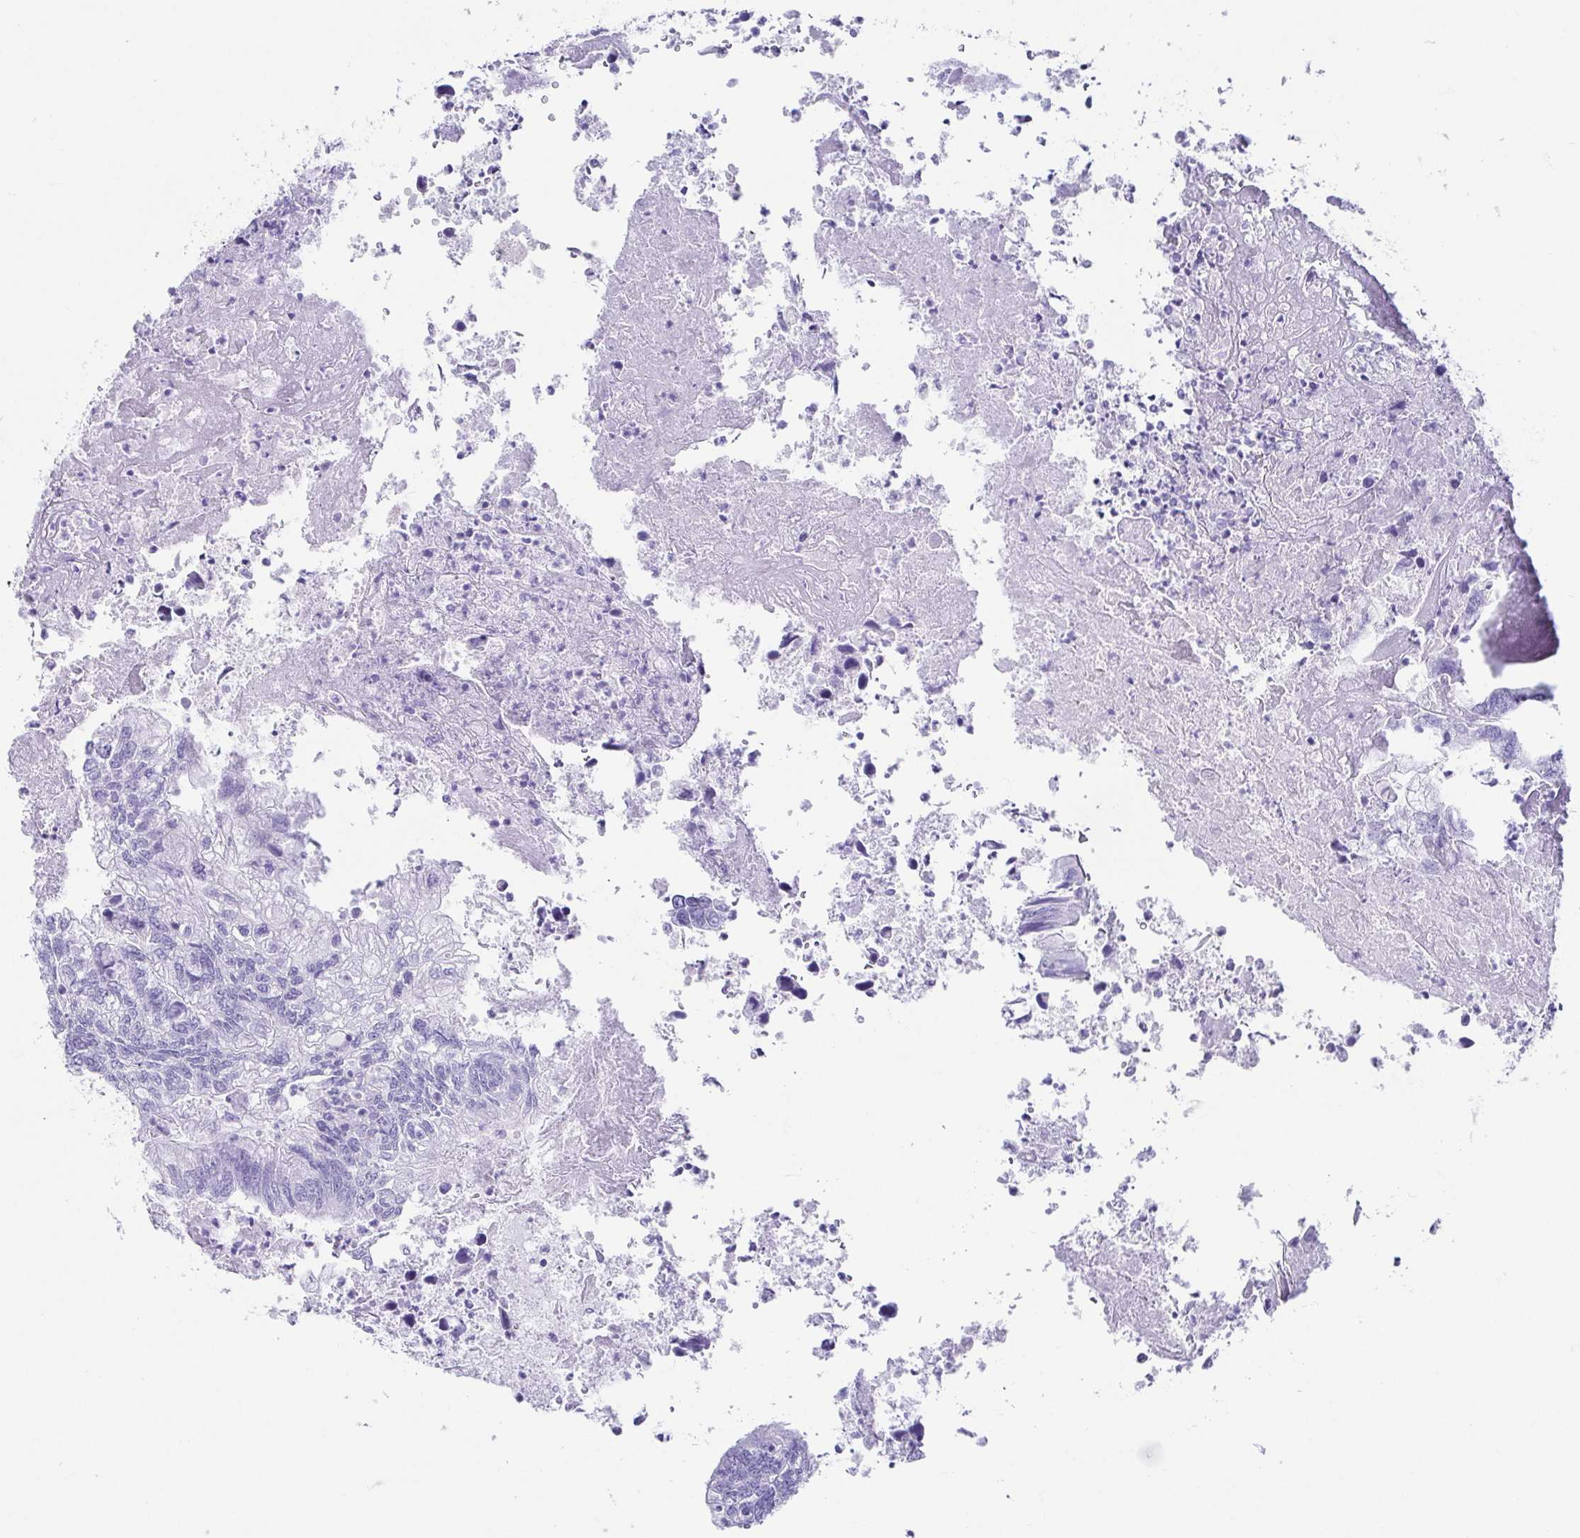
{"staining": {"intensity": "negative", "quantity": "none", "location": "none"}, "tissue": "colorectal cancer", "cell_type": "Tumor cells", "image_type": "cancer", "snomed": [{"axis": "morphology", "description": "Adenocarcinoma, NOS"}, {"axis": "topography", "description": "Colon"}], "caption": "IHC image of neoplastic tissue: colorectal cancer stained with DAB (3,3'-diaminobenzidine) exhibits no significant protein staining in tumor cells.", "gene": "CD164L2", "patient": {"sex": "female", "age": 67}}